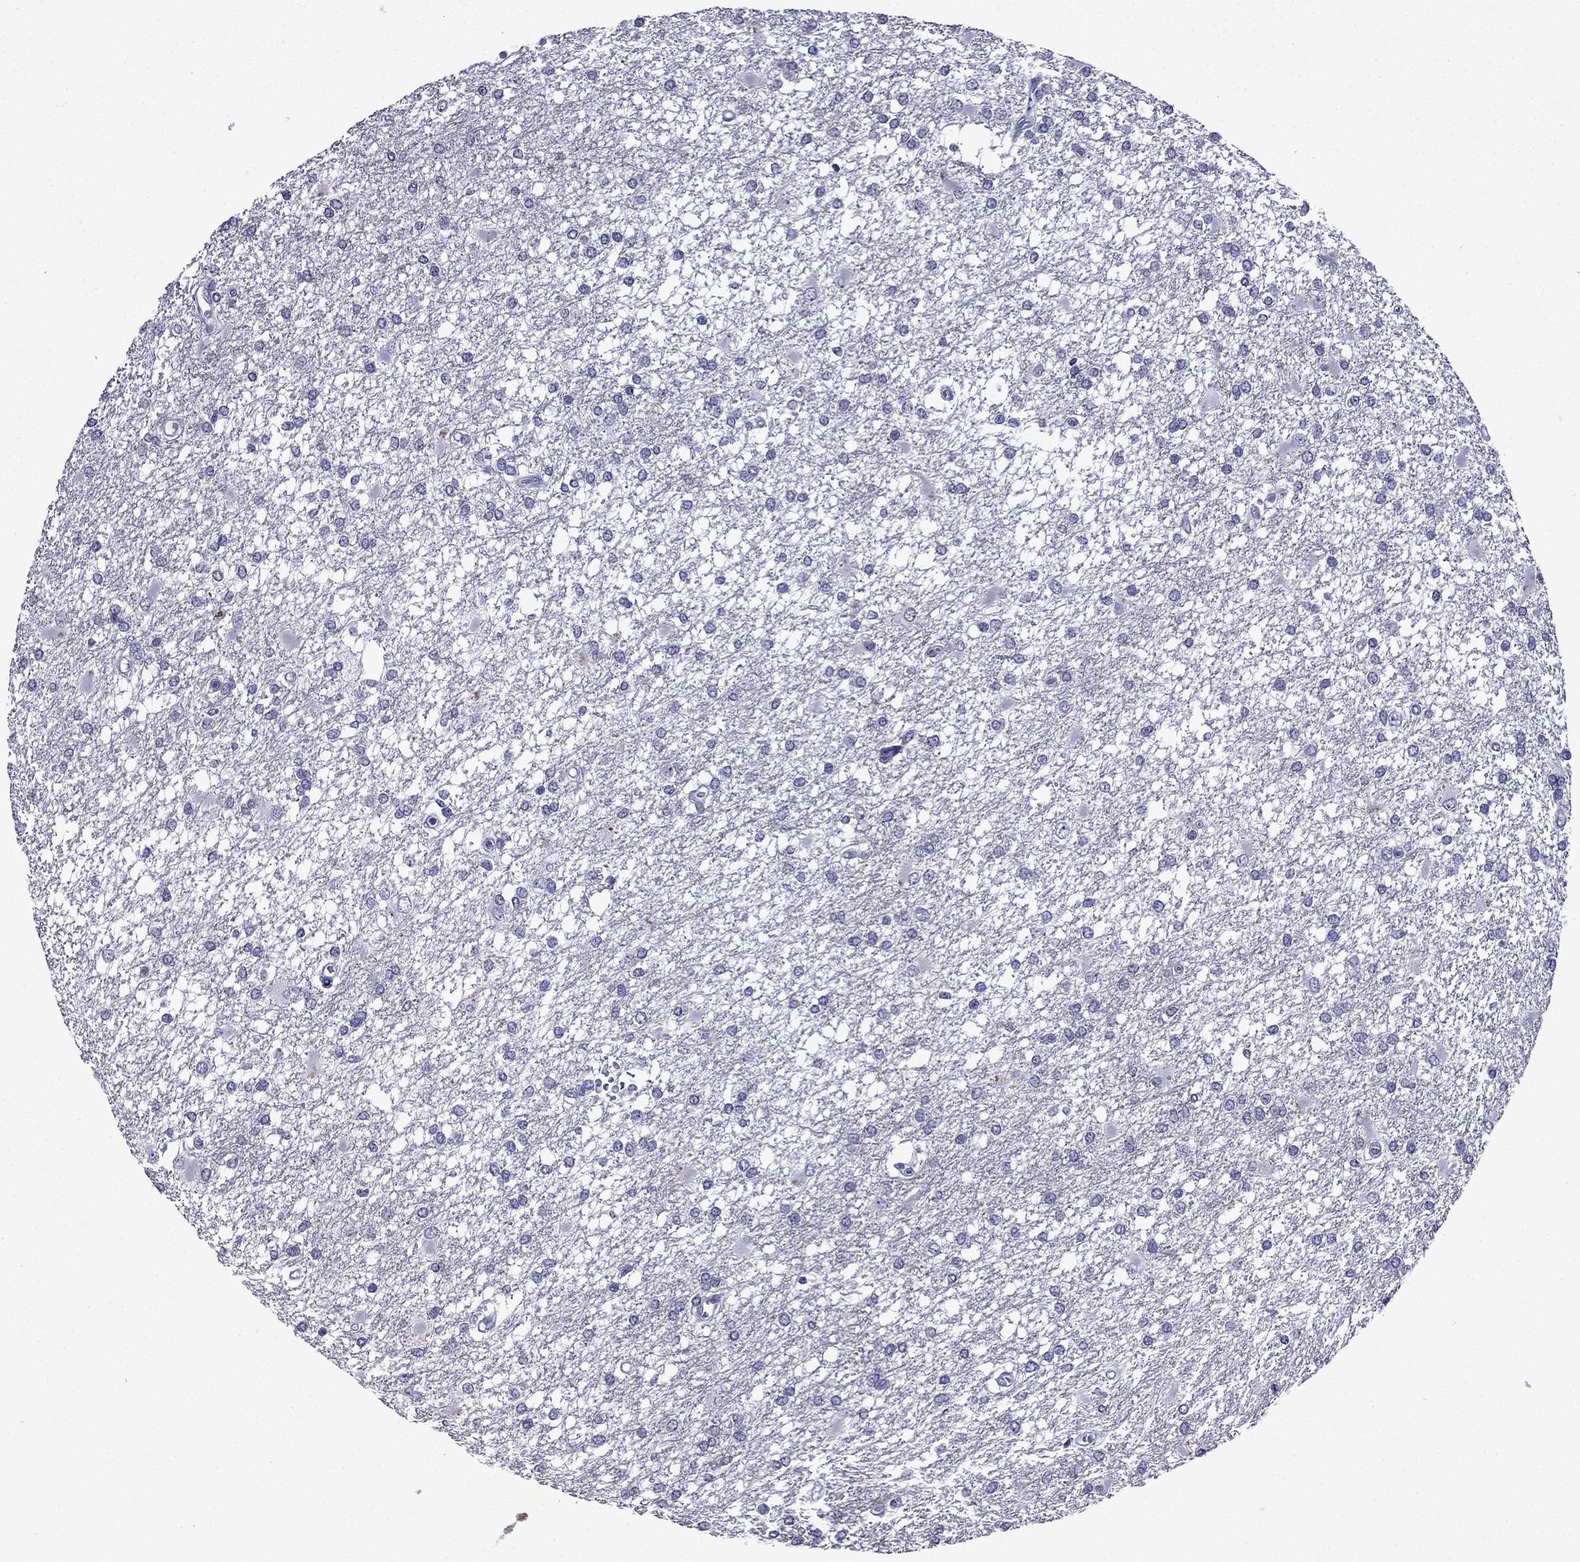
{"staining": {"intensity": "negative", "quantity": "none", "location": "none"}, "tissue": "glioma", "cell_type": "Tumor cells", "image_type": "cancer", "snomed": [{"axis": "morphology", "description": "Glioma, malignant, High grade"}, {"axis": "topography", "description": "Cerebral cortex"}], "caption": "Human malignant glioma (high-grade) stained for a protein using immunohistochemistry reveals no staining in tumor cells.", "gene": "DNAH17", "patient": {"sex": "male", "age": 79}}